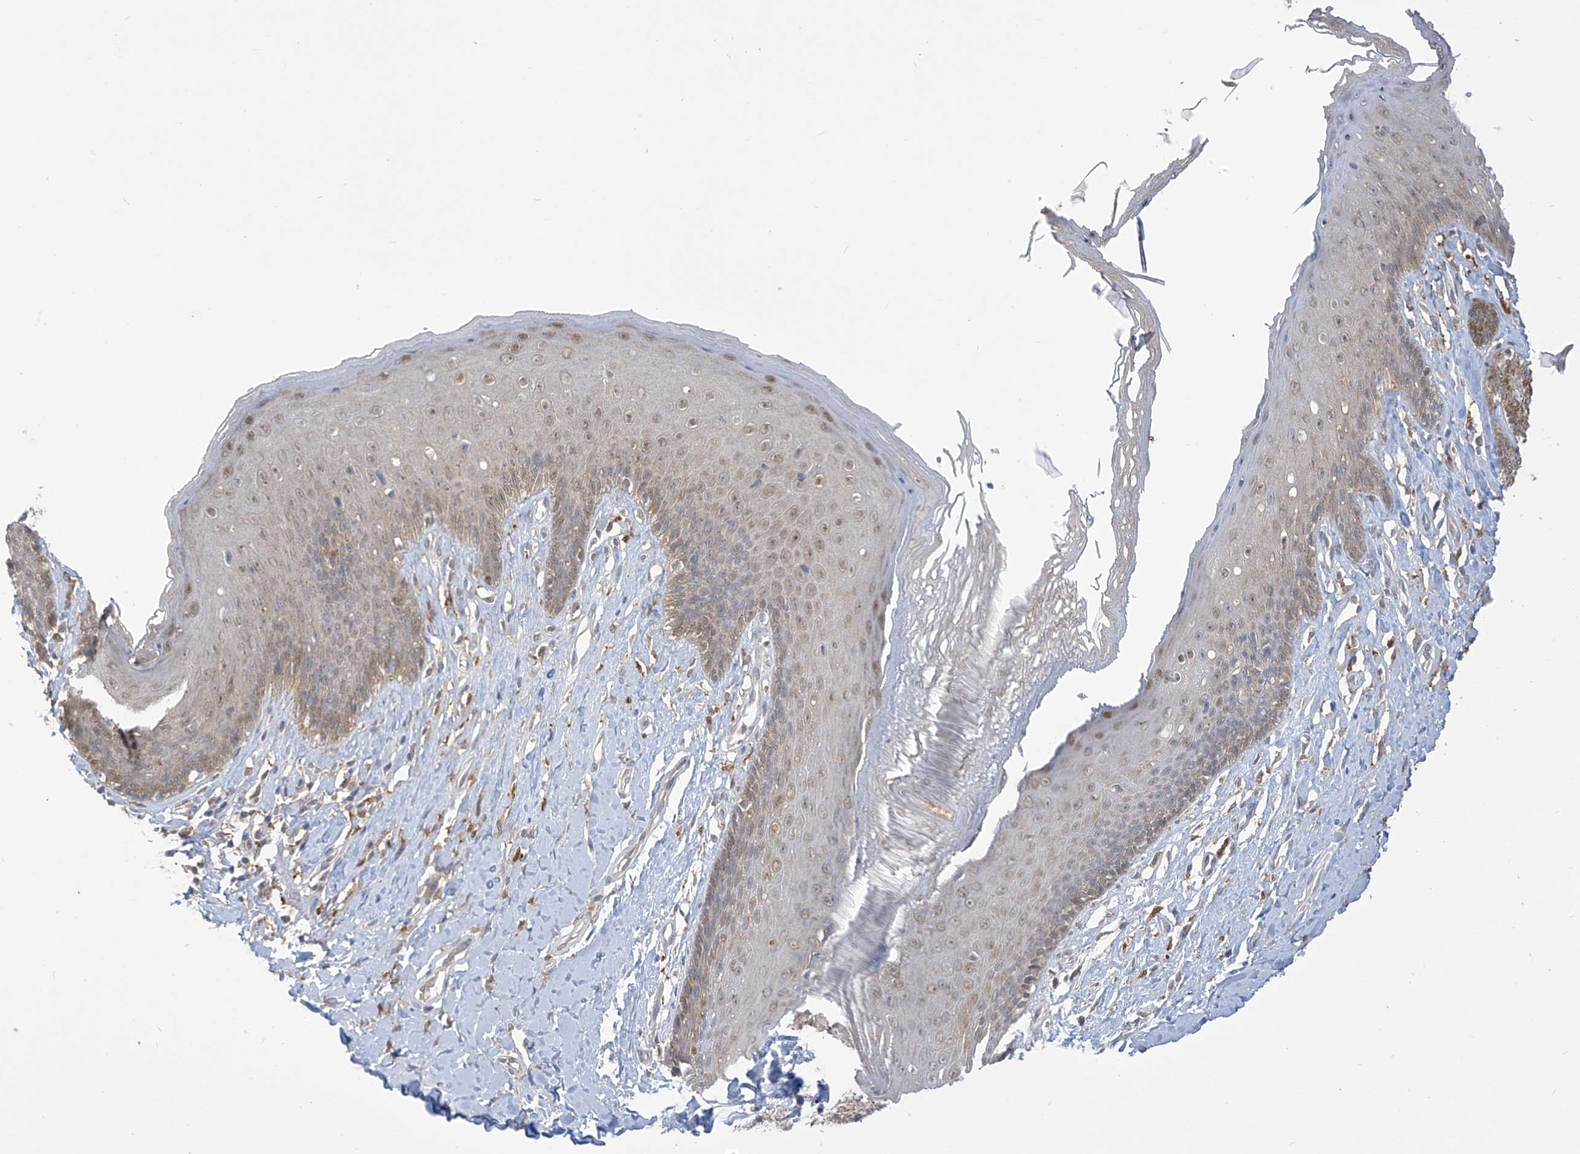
{"staining": {"intensity": "weak", "quantity": "25%-75%", "location": "nuclear"}, "tissue": "skin", "cell_type": "Epidermal cells", "image_type": "normal", "snomed": [{"axis": "morphology", "description": "Normal tissue, NOS"}, {"axis": "morphology", "description": "Squamous cell carcinoma, NOS"}, {"axis": "topography", "description": "Vulva"}], "caption": "The histopathology image reveals a brown stain indicating the presence of a protein in the nuclear of epidermal cells in skin. (Stains: DAB (3,3'-diaminobenzidine) in brown, nuclei in blue, Microscopy: brightfield microscopy at high magnification).", "gene": "IDH1", "patient": {"sex": "female", "age": 85}}